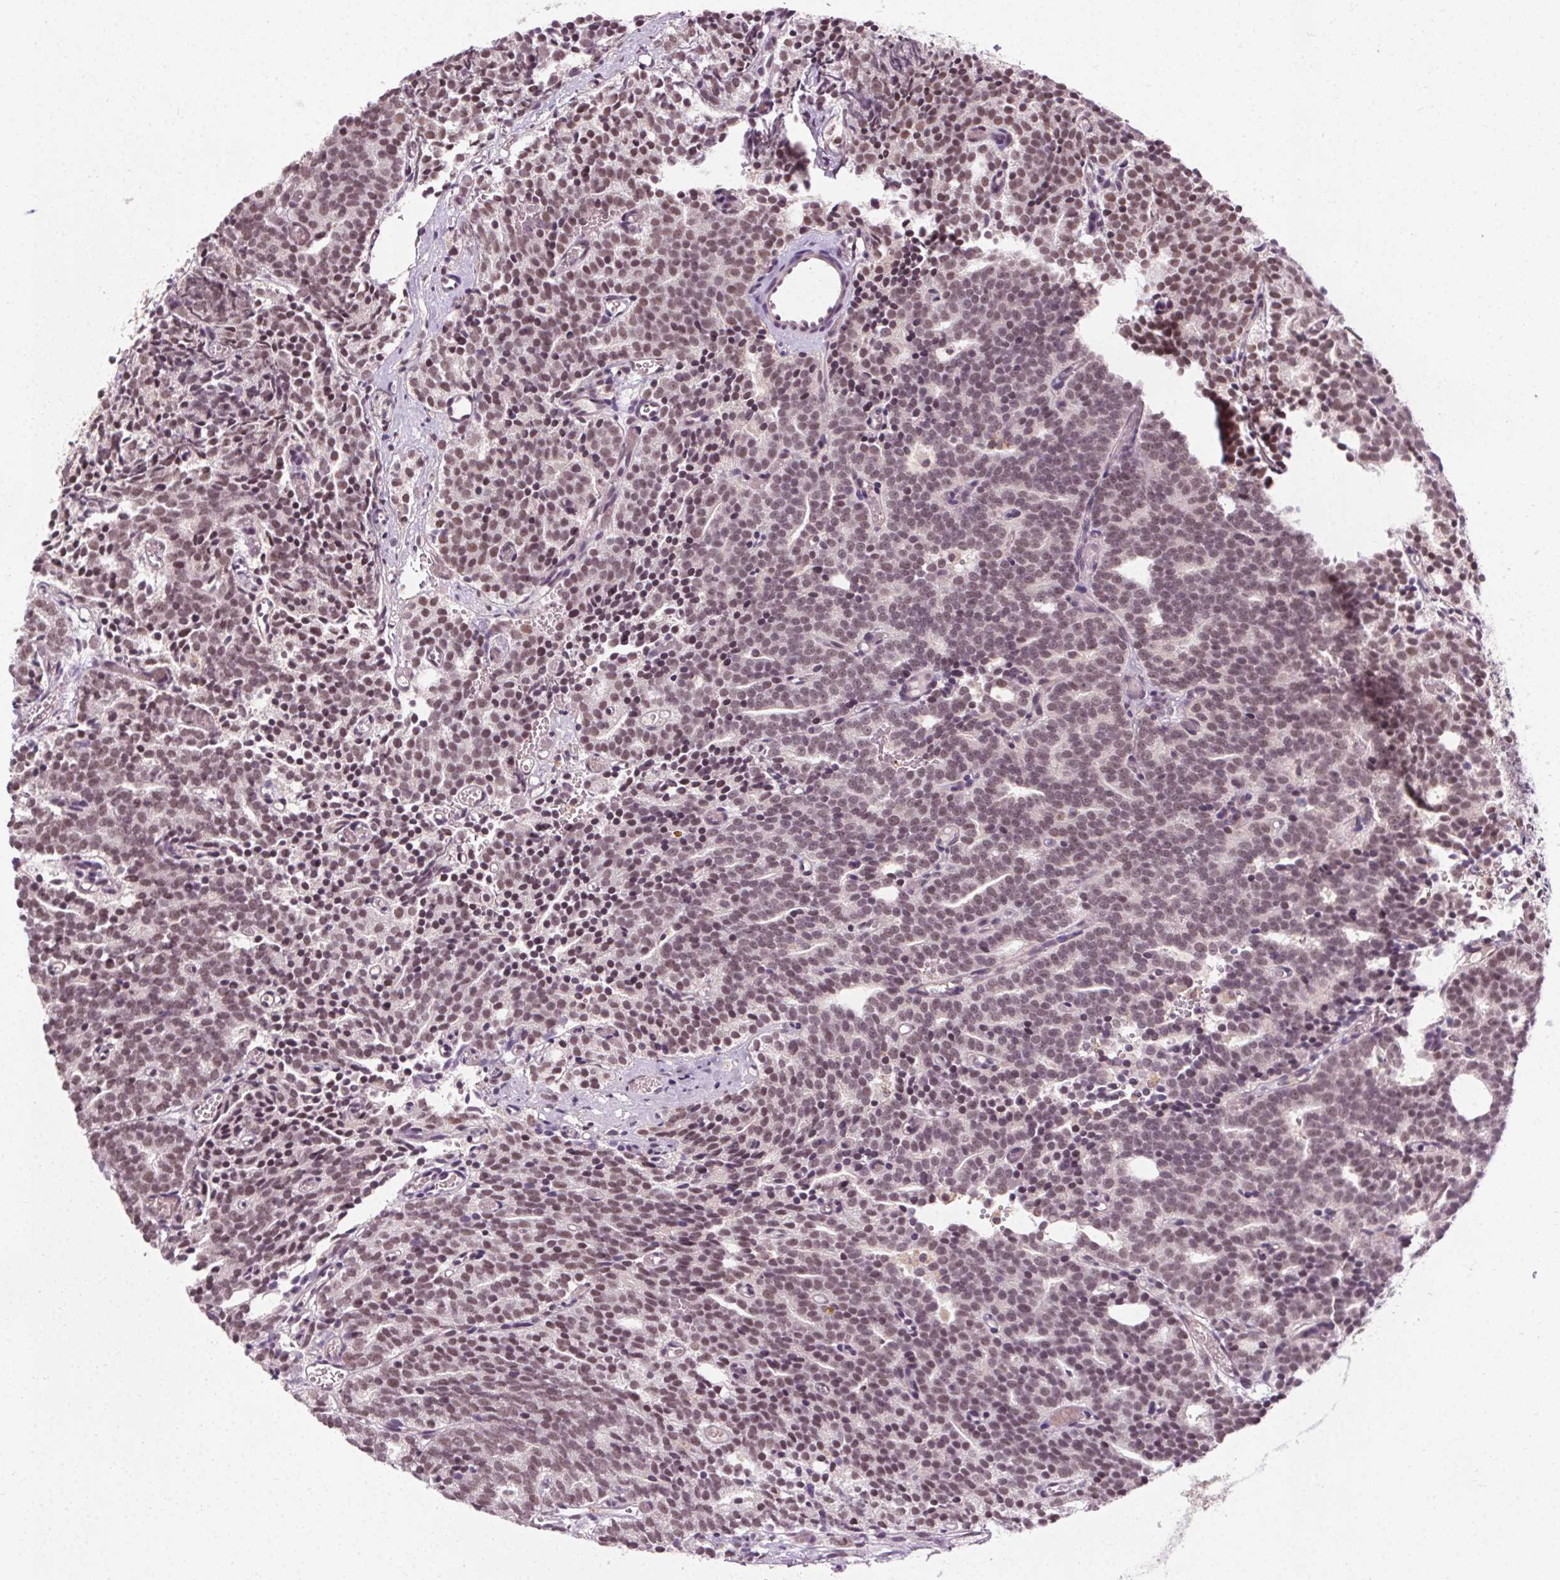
{"staining": {"intensity": "moderate", "quantity": "25%-75%", "location": "nuclear"}, "tissue": "prostate cancer", "cell_type": "Tumor cells", "image_type": "cancer", "snomed": [{"axis": "morphology", "description": "Adenocarcinoma, High grade"}, {"axis": "topography", "description": "Prostate"}], "caption": "Immunohistochemistry staining of adenocarcinoma (high-grade) (prostate), which demonstrates medium levels of moderate nuclear expression in approximately 25%-75% of tumor cells indicating moderate nuclear protein expression. The staining was performed using DAB (brown) for protein detection and nuclei were counterstained in hematoxylin (blue).", "gene": "MED6", "patient": {"sex": "male", "age": 53}}